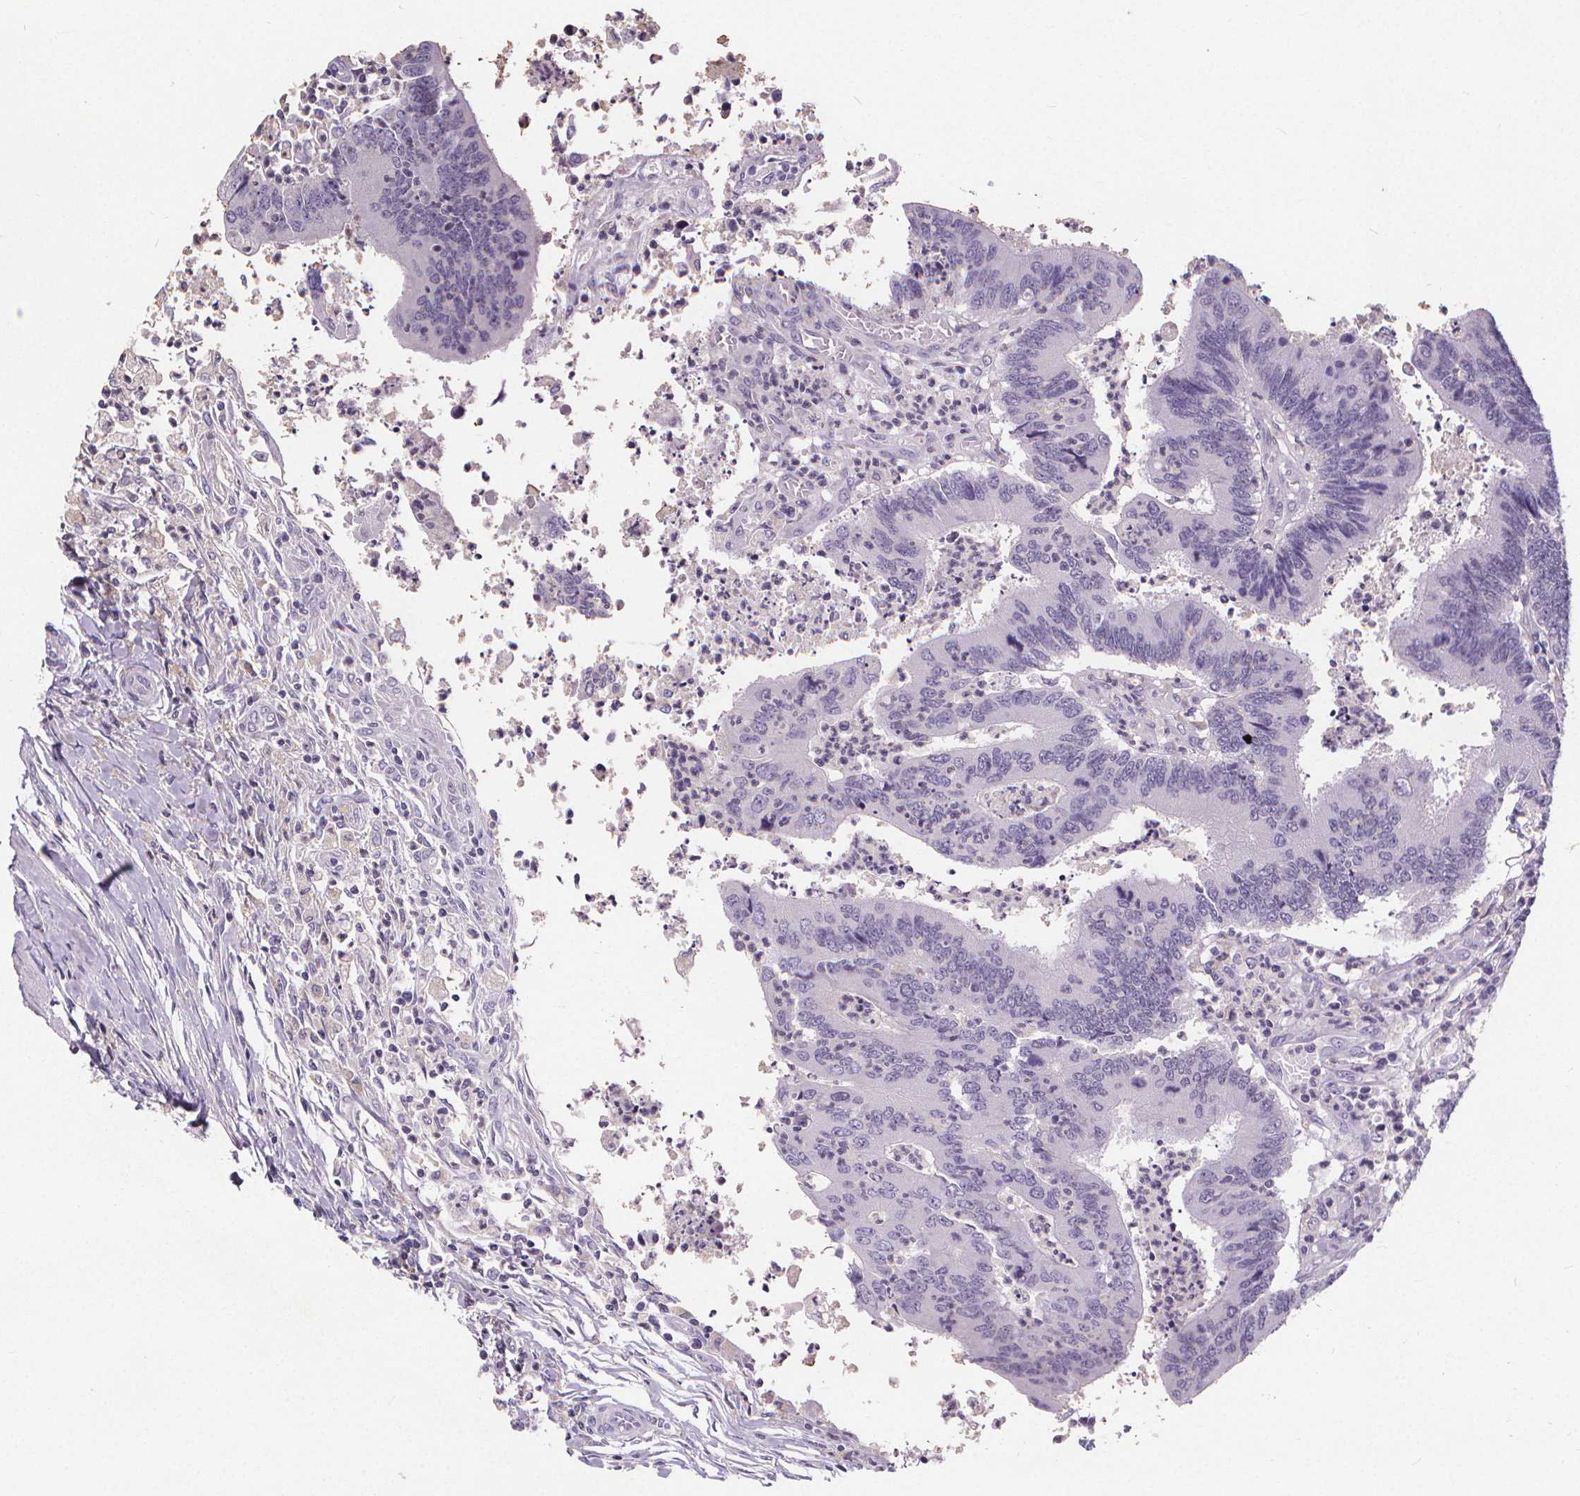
{"staining": {"intensity": "negative", "quantity": "none", "location": "none"}, "tissue": "colorectal cancer", "cell_type": "Tumor cells", "image_type": "cancer", "snomed": [{"axis": "morphology", "description": "Adenocarcinoma, NOS"}, {"axis": "topography", "description": "Colon"}], "caption": "IHC photomicrograph of neoplastic tissue: adenocarcinoma (colorectal) stained with DAB displays no significant protein positivity in tumor cells.", "gene": "ATP6V1D", "patient": {"sex": "female", "age": 67}}